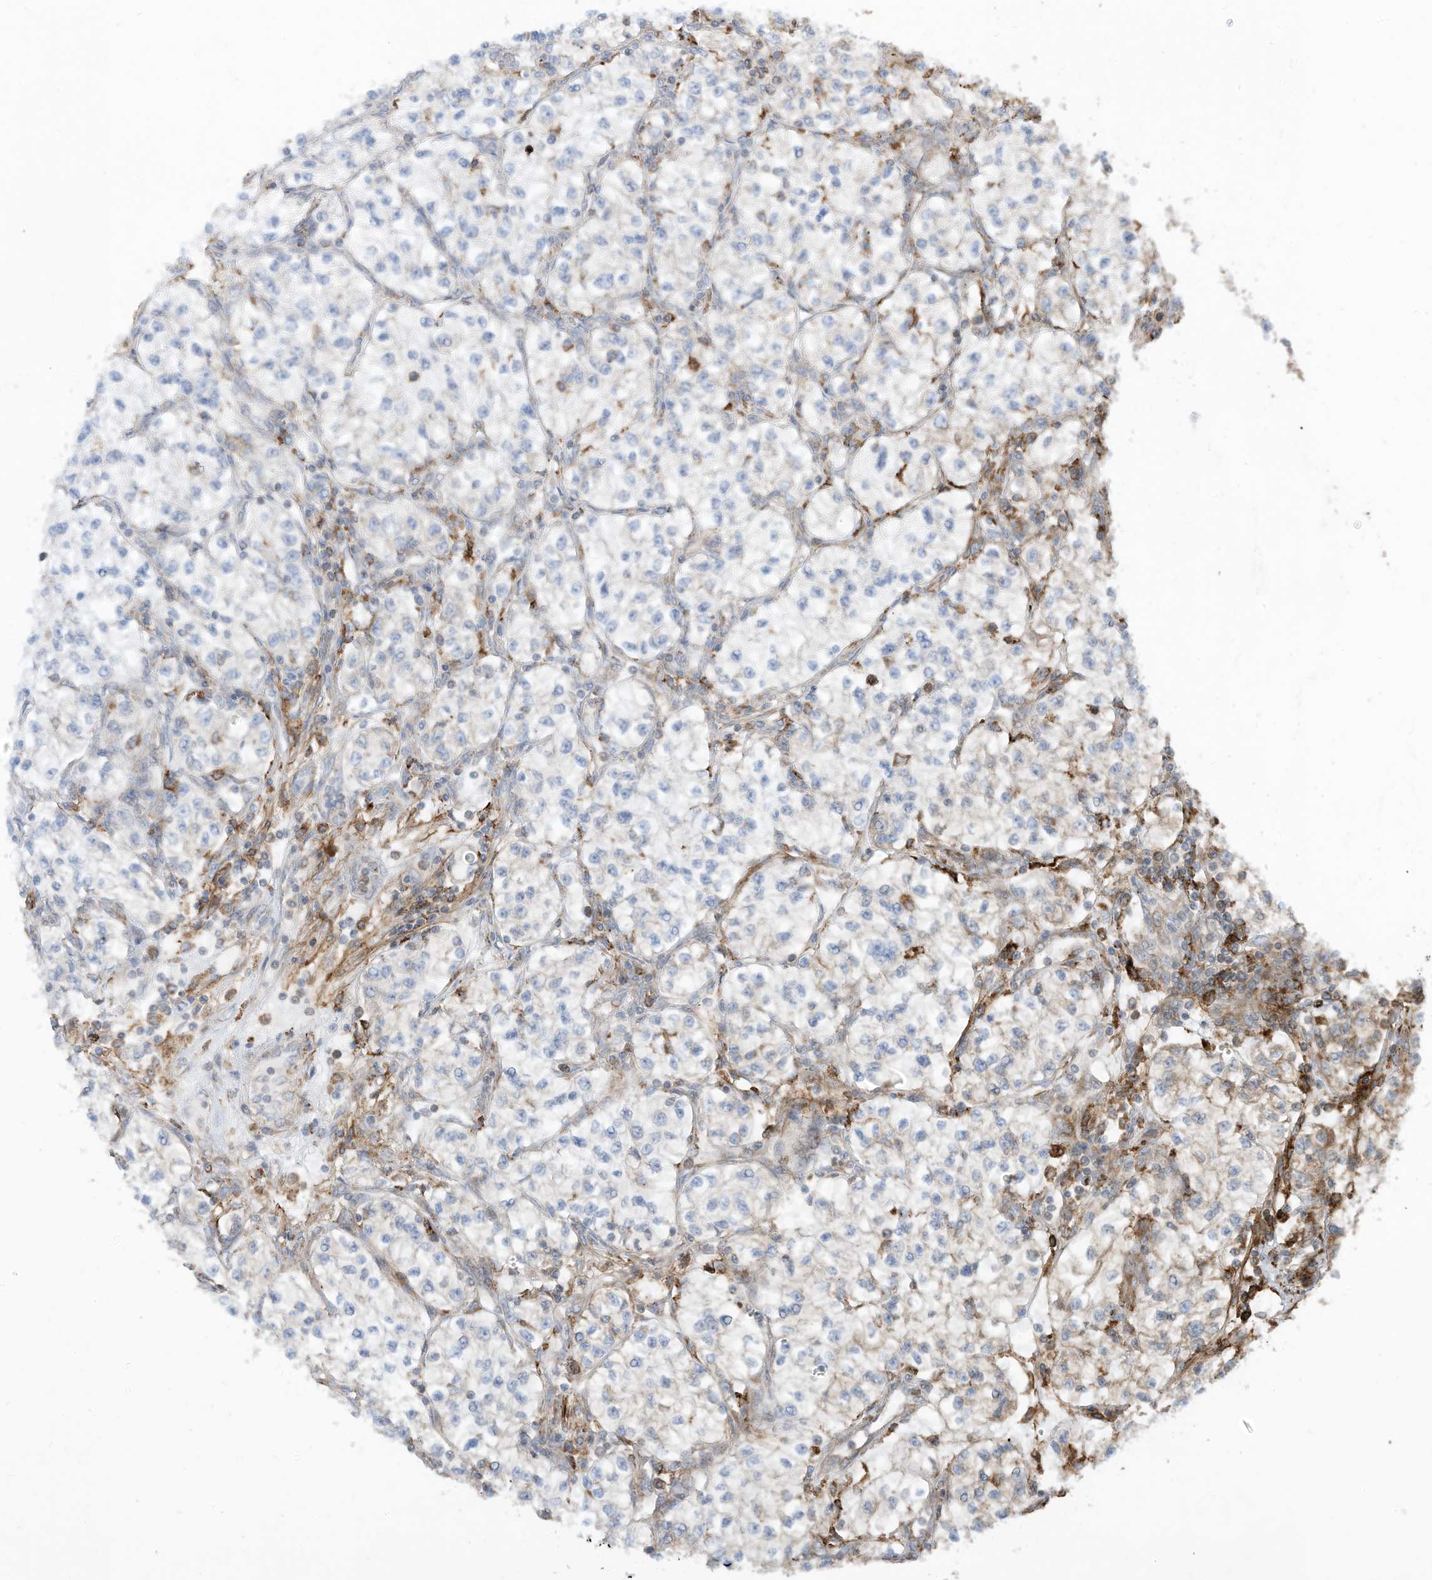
{"staining": {"intensity": "negative", "quantity": "none", "location": "none"}, "tissue": "renal cancer", "cell_type": "Tumor cells", "image_type": "cancer", "snomed": [{"axis": "morphology", "description": "Adenocarcinoma, NOS"}, {"axis": "topography", "description": "Kidney"}], "caption": "The image shows no significant staining in tumor cells of renal adenocarcinoma.", "gene": "TRNAU1AP", "patient": {"sex": "female", "age": 57}}